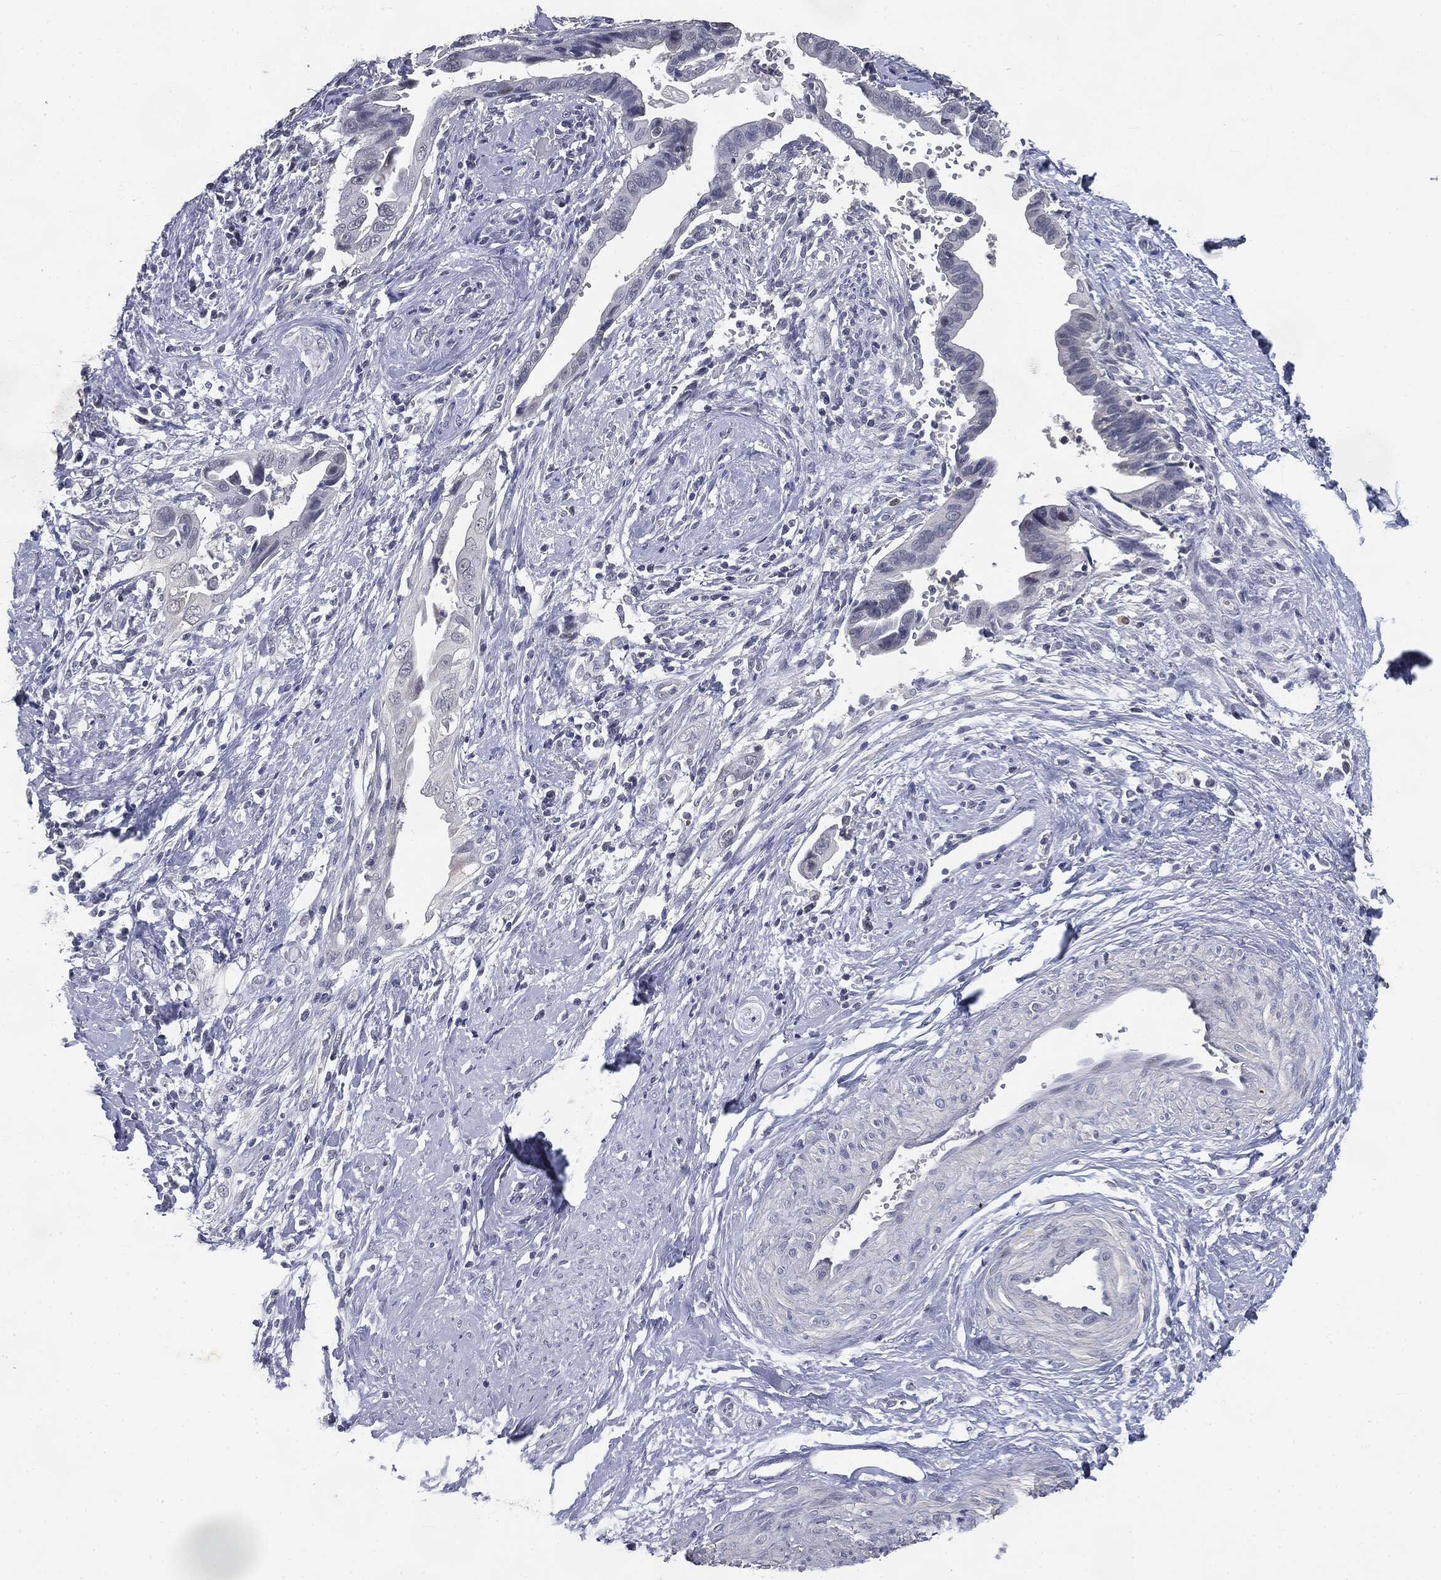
{"staining": {"intensity": "negative", "quantity": "none", "location": "none"}, "tissue": "cervical cancer", "cell_type": "Tumor cells", "image_type": "cancer", "snomed": [{"axis": "morphology", "description": "Adenocarcinoma, NOS"}, {"axis": "topography", "description": "Cervix"}], "caption": "Photomicrograph shows no significant protein positivity in tumor cells of cervical adenocarcinoma. (Immunohistochemistry (ihc), brightfield microscopy, high magnification).", "gene": "SLC2A2", "patient": {"sex": "female", "age": 42}}